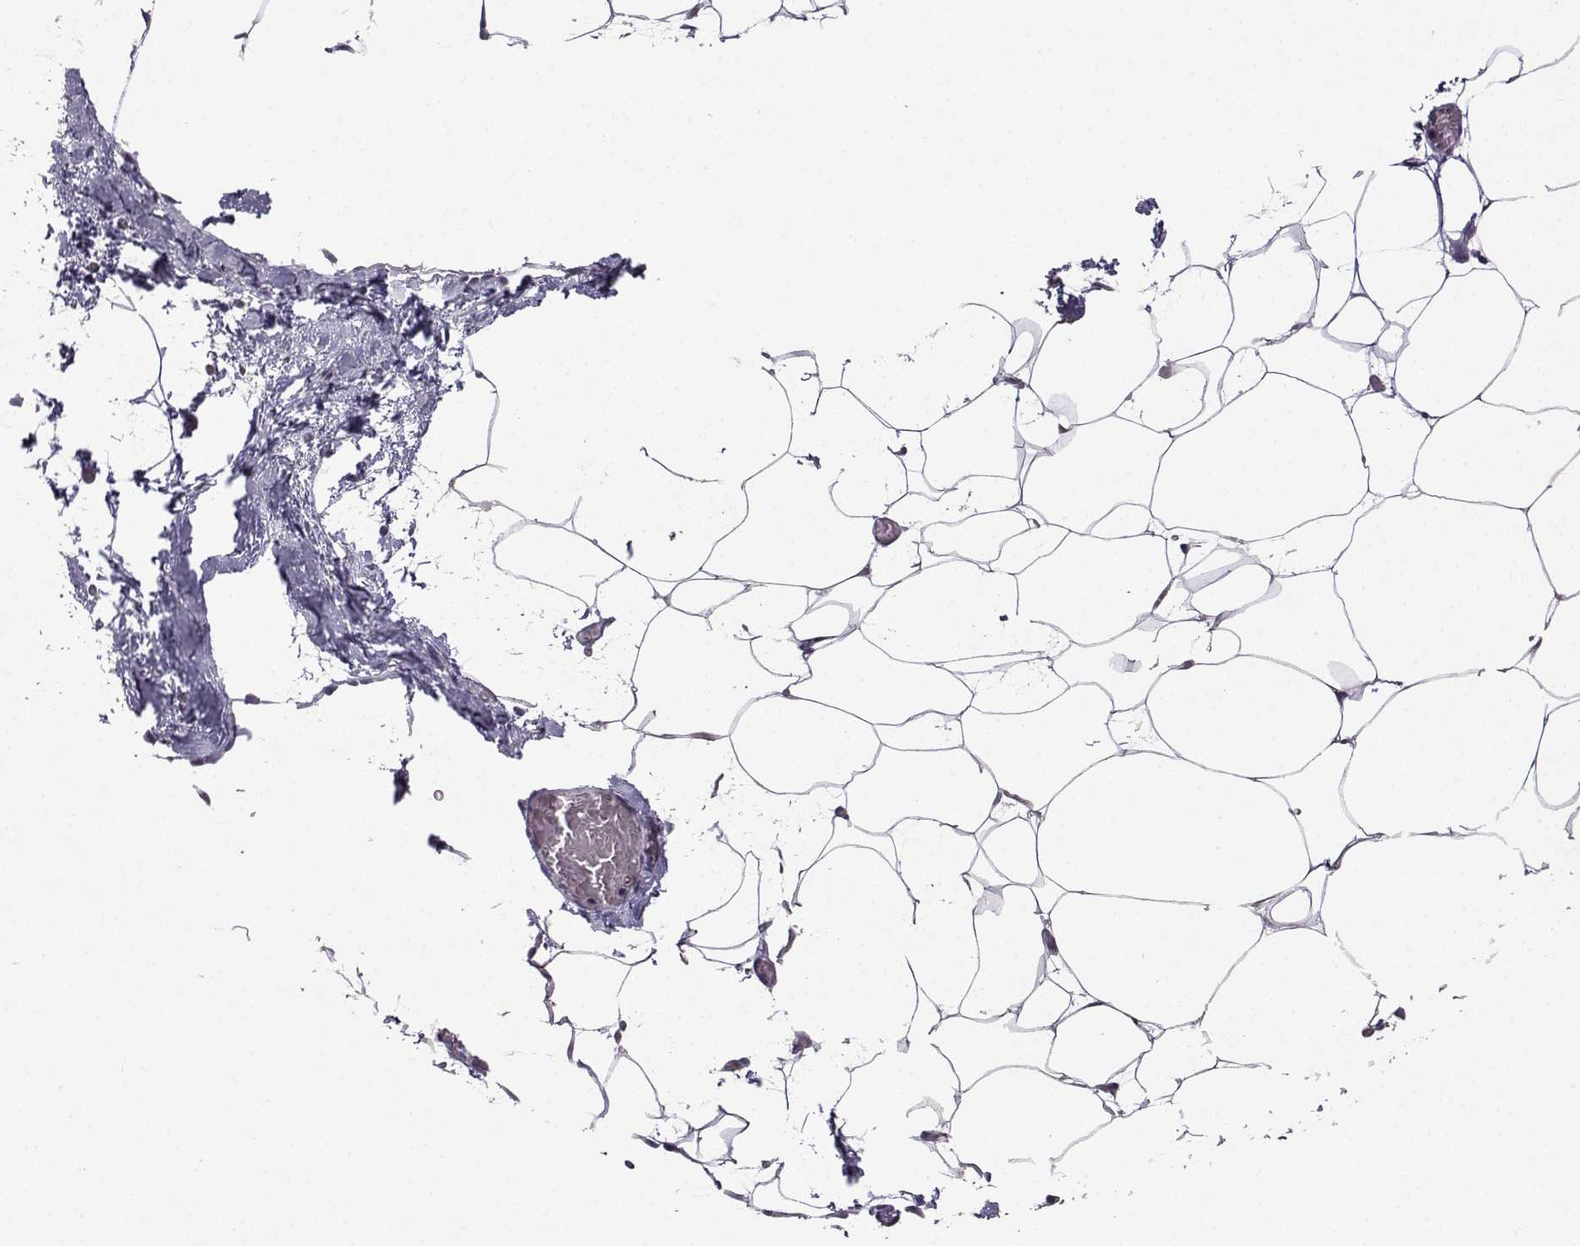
{"staining": {"intensity": "negative", "quantity": "none", "location": "none"}, "tissue": "adipose tissue", "cell_type": "Adipocytes", "image_type": "normal", "snomed": [{"axis": "morphology", "description": "Normal tissue, NOS"}, {"axis": "topography", "description": "Adipose tissue"}], "caption": "This micrograph is of benign adipose tissue stained with IHC to label a protein in brown with the nuclei are counter-stained blue. There is no staining in adipocytes. (Brightfield microscopy of DAB immunohistochemistry (IHC) at high magnification).", "gene": "CCL28", "patient": {"sex": "male", "age": 57}}